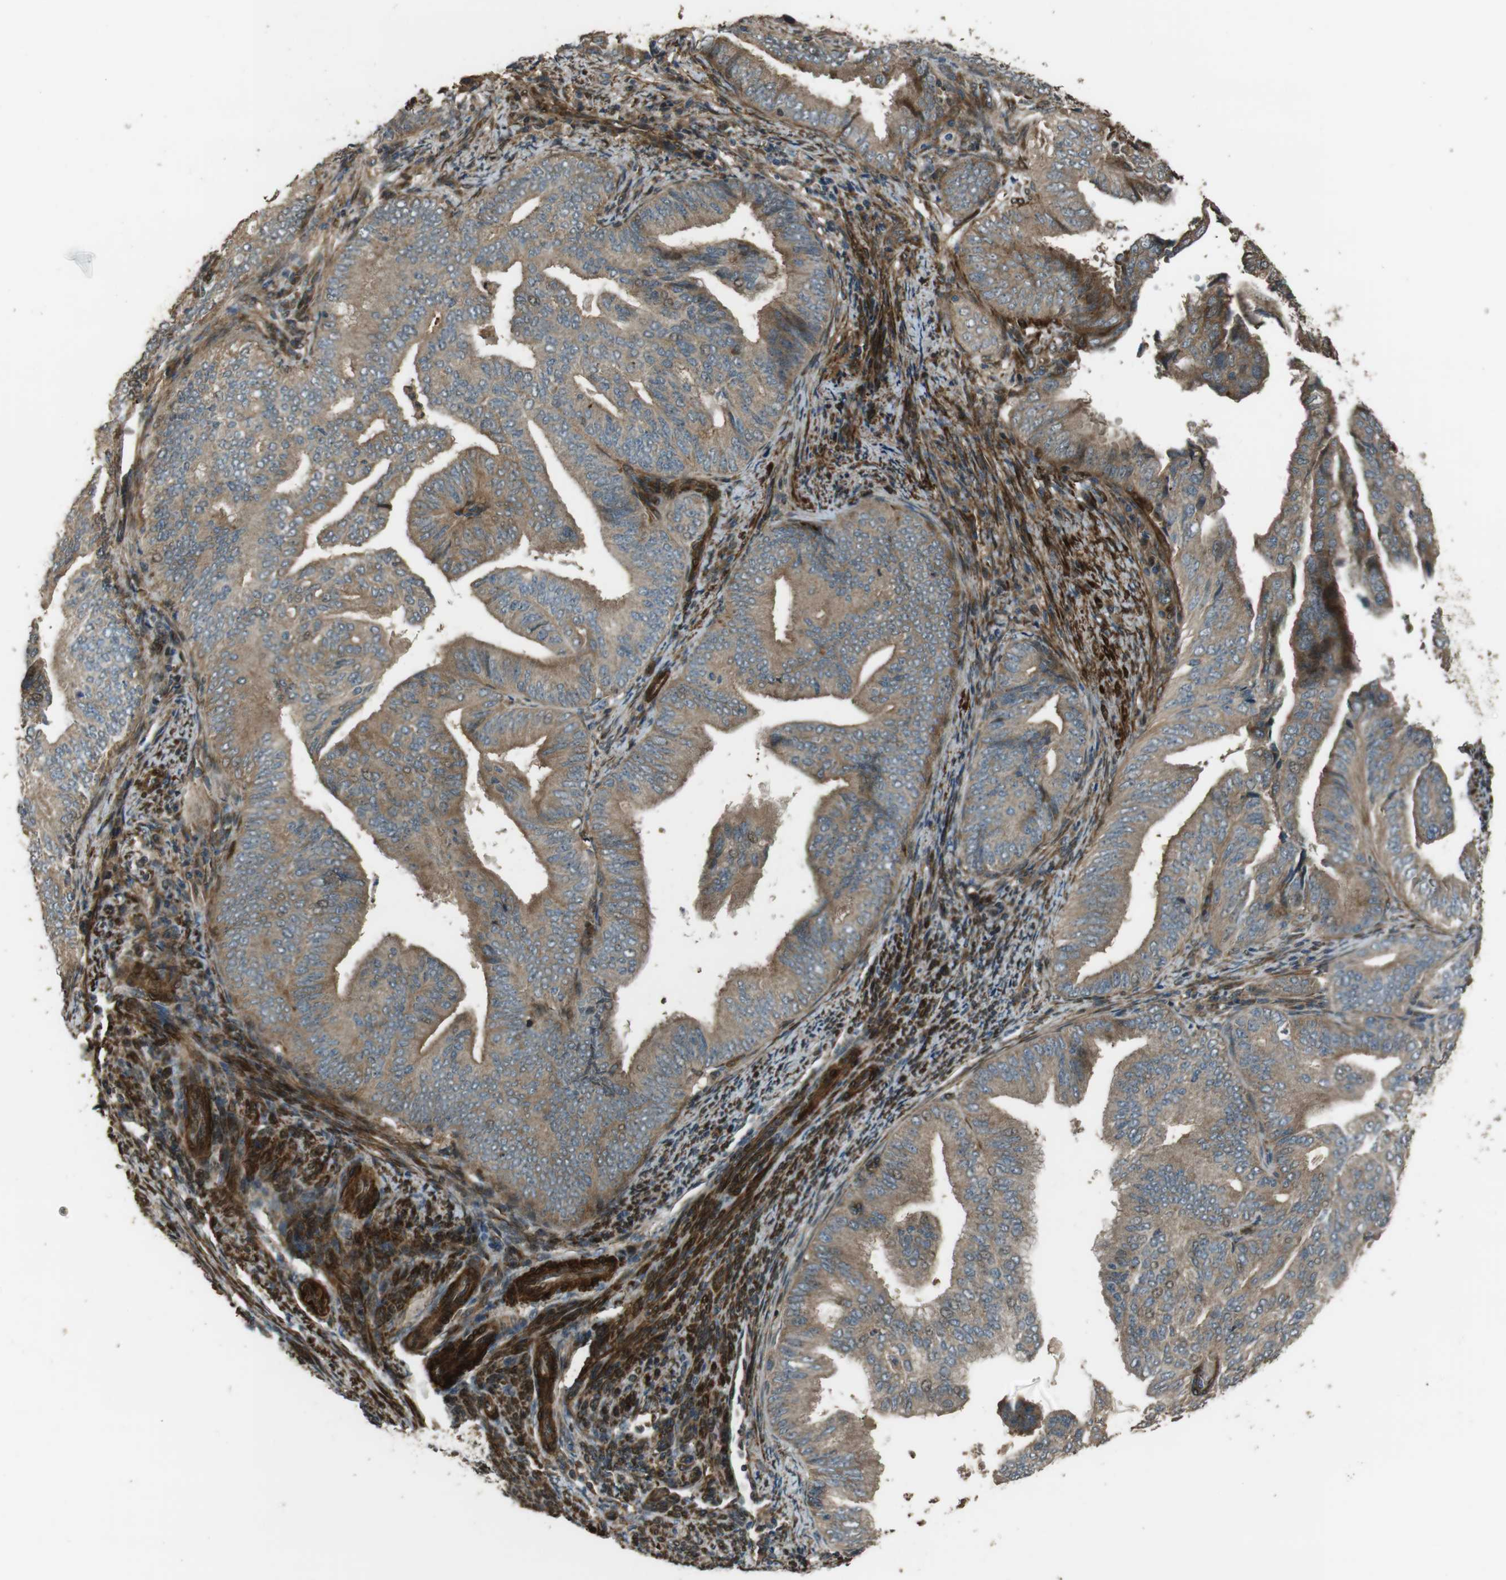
{"staining": {"intensity": "weak", "quantity": ">75%", "location": "cytoplasmic/membranous"}, "tissue": "endometrial cancer", "cell_type": "Tumor cells", "image_type": "cancer", "snomed": [{"axis": "morphology", "description": "Adenocarcinoma, NOS"}, {"axis": "topography", "description": "Endometrium"}], "caption": "Immunohistochemistry of endometrial adenocarcinoma reveals low levels of weak cytoplasmic/membranous expression in about >75% of tumor cells.", "gene": "MSRB3", "patient": {"sex": "female", "age": 58}}